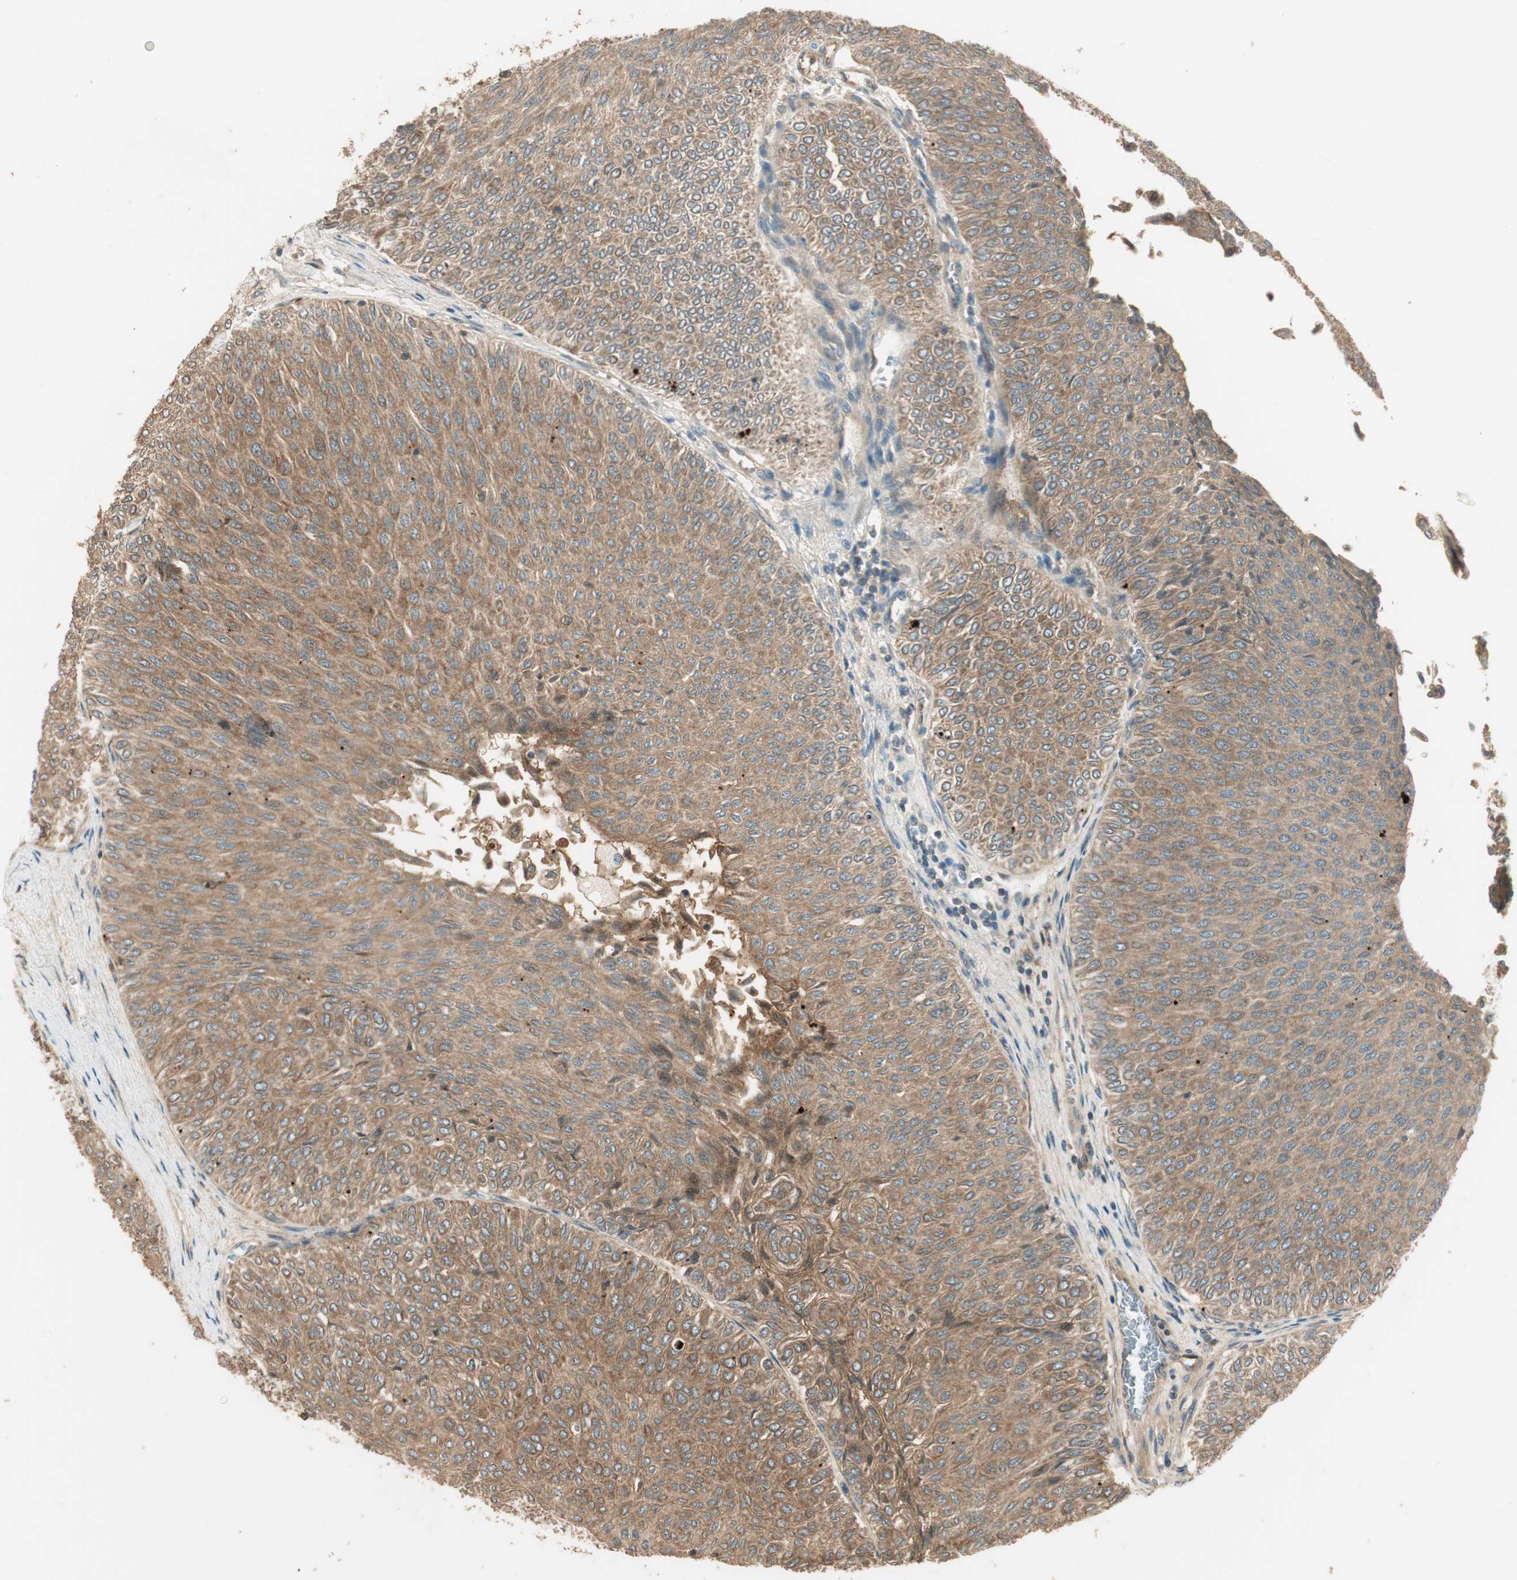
{"staining": {"intensity": "moderate", "quantity": ">75%", "location": "cytoplasmic/membranous"}, "tissue": "urothelial cancer", "cell_type": "Tumor cells", "image_type": "cancer", "snomed": [{"axis": "morphology", "description": "Urothelial carcinoma, Low grade"}, {"axis": "topography", "description": "Urinary bladder"}], "caption": "A high-resolution histopathology image shows IHC staining of low-grade urothelial carcinoma, which shows moderate cytoplasmic/membranous expression in approximately >75% of tumor cells.", "gene": "PFDN5", "patient": {"sex": "male", "age": 78}}